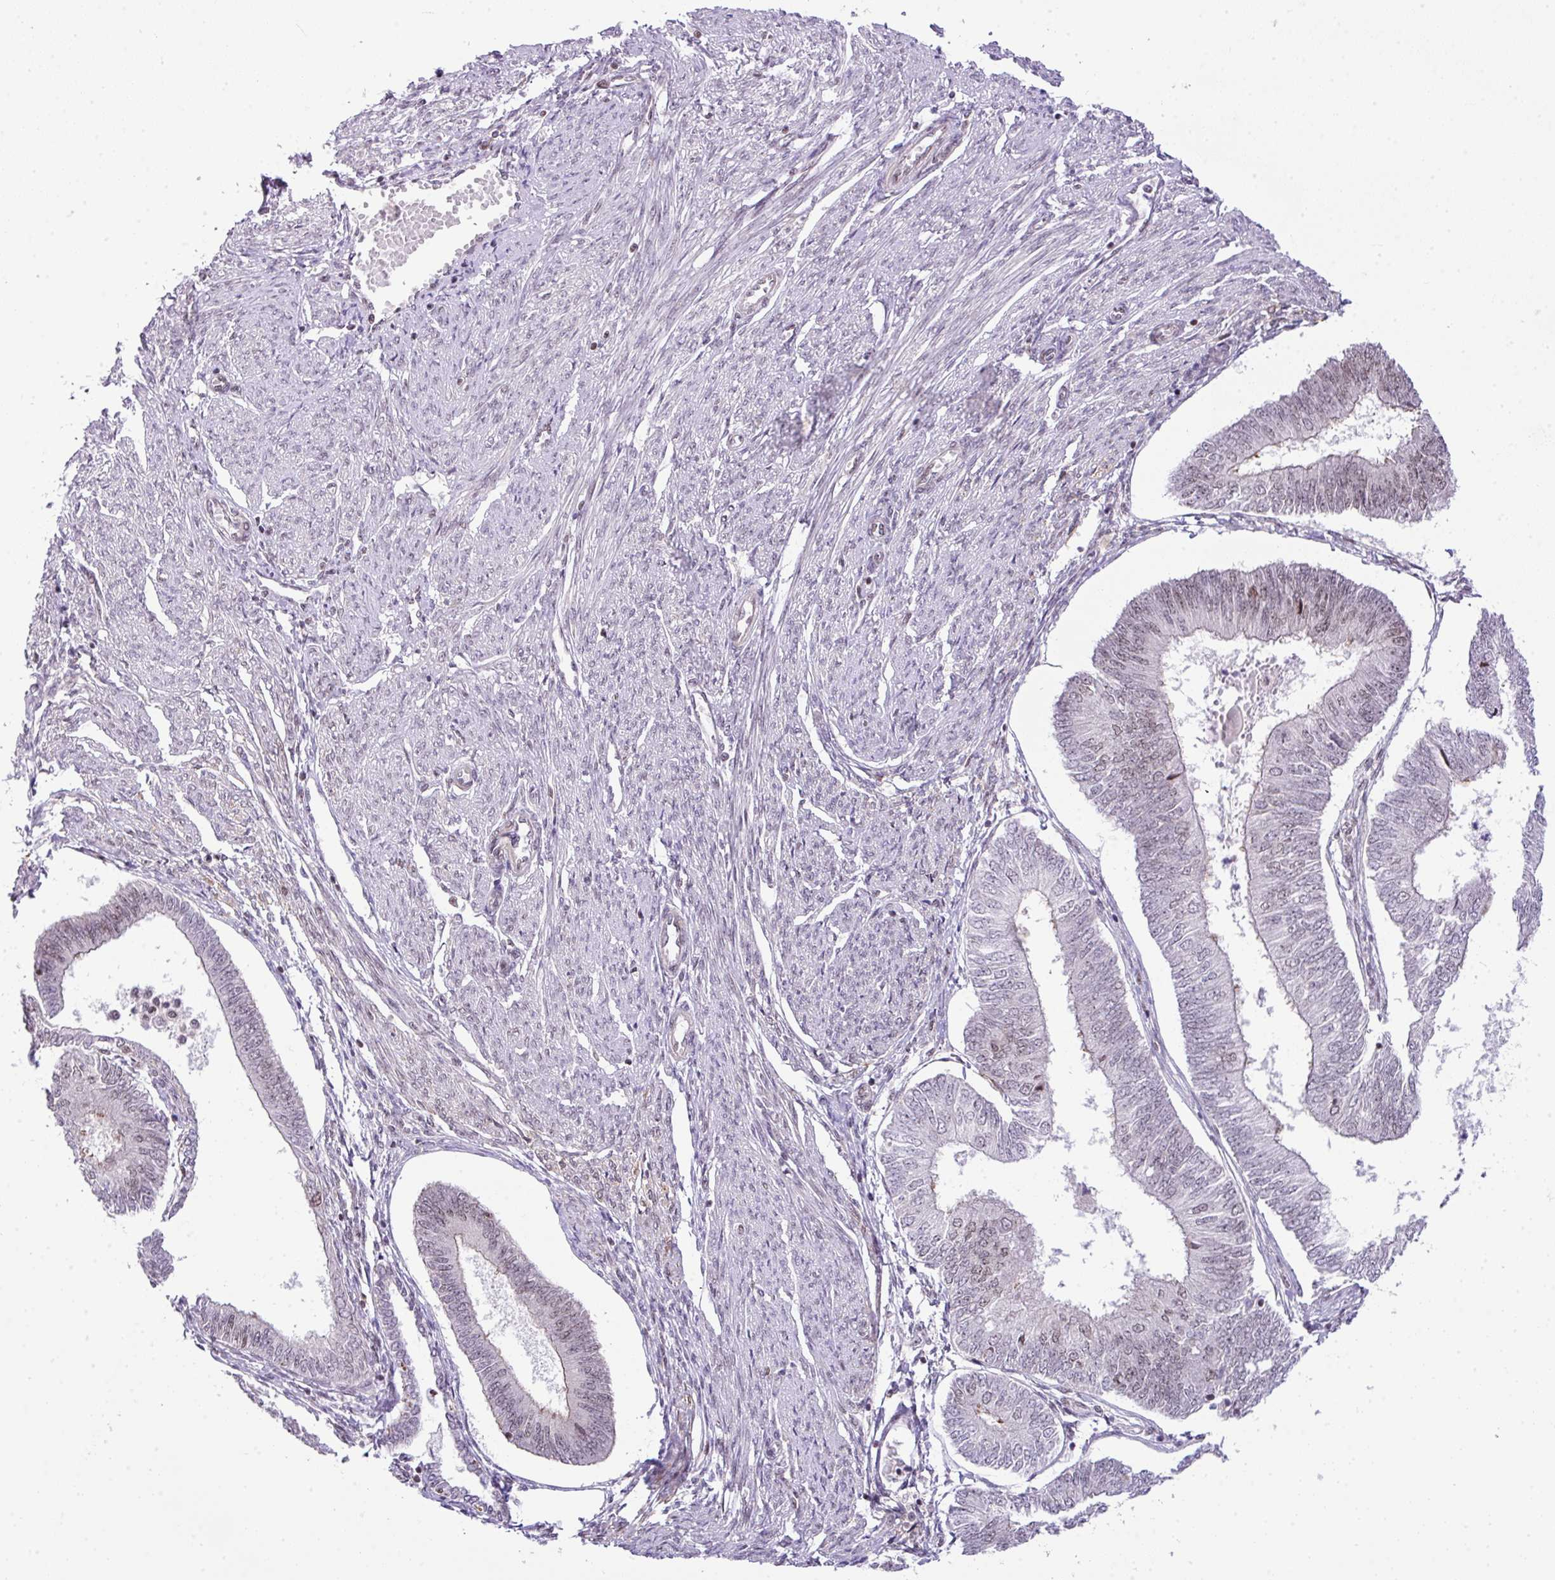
{"staining": {"intensity": "negative", "quantity": "none", "location": "none"}, "tissue": "endometrial cancer", "cell_type": "Tumor cells", "image_type": "cancer", "snomed": [{"axis": "morphology", "description": "Adenocarcinoma, NOS"}, {"axis": "topography", "description": "Endometrium"}], "caption": "High power microscopy photomicrograph of an IHC histopathology image of endometrial cancer (adenocarcinoma), revealing no significant expression in tumor cells.", "gene": "CCDC137", "patient": {"sex": "female", "age": 58}}